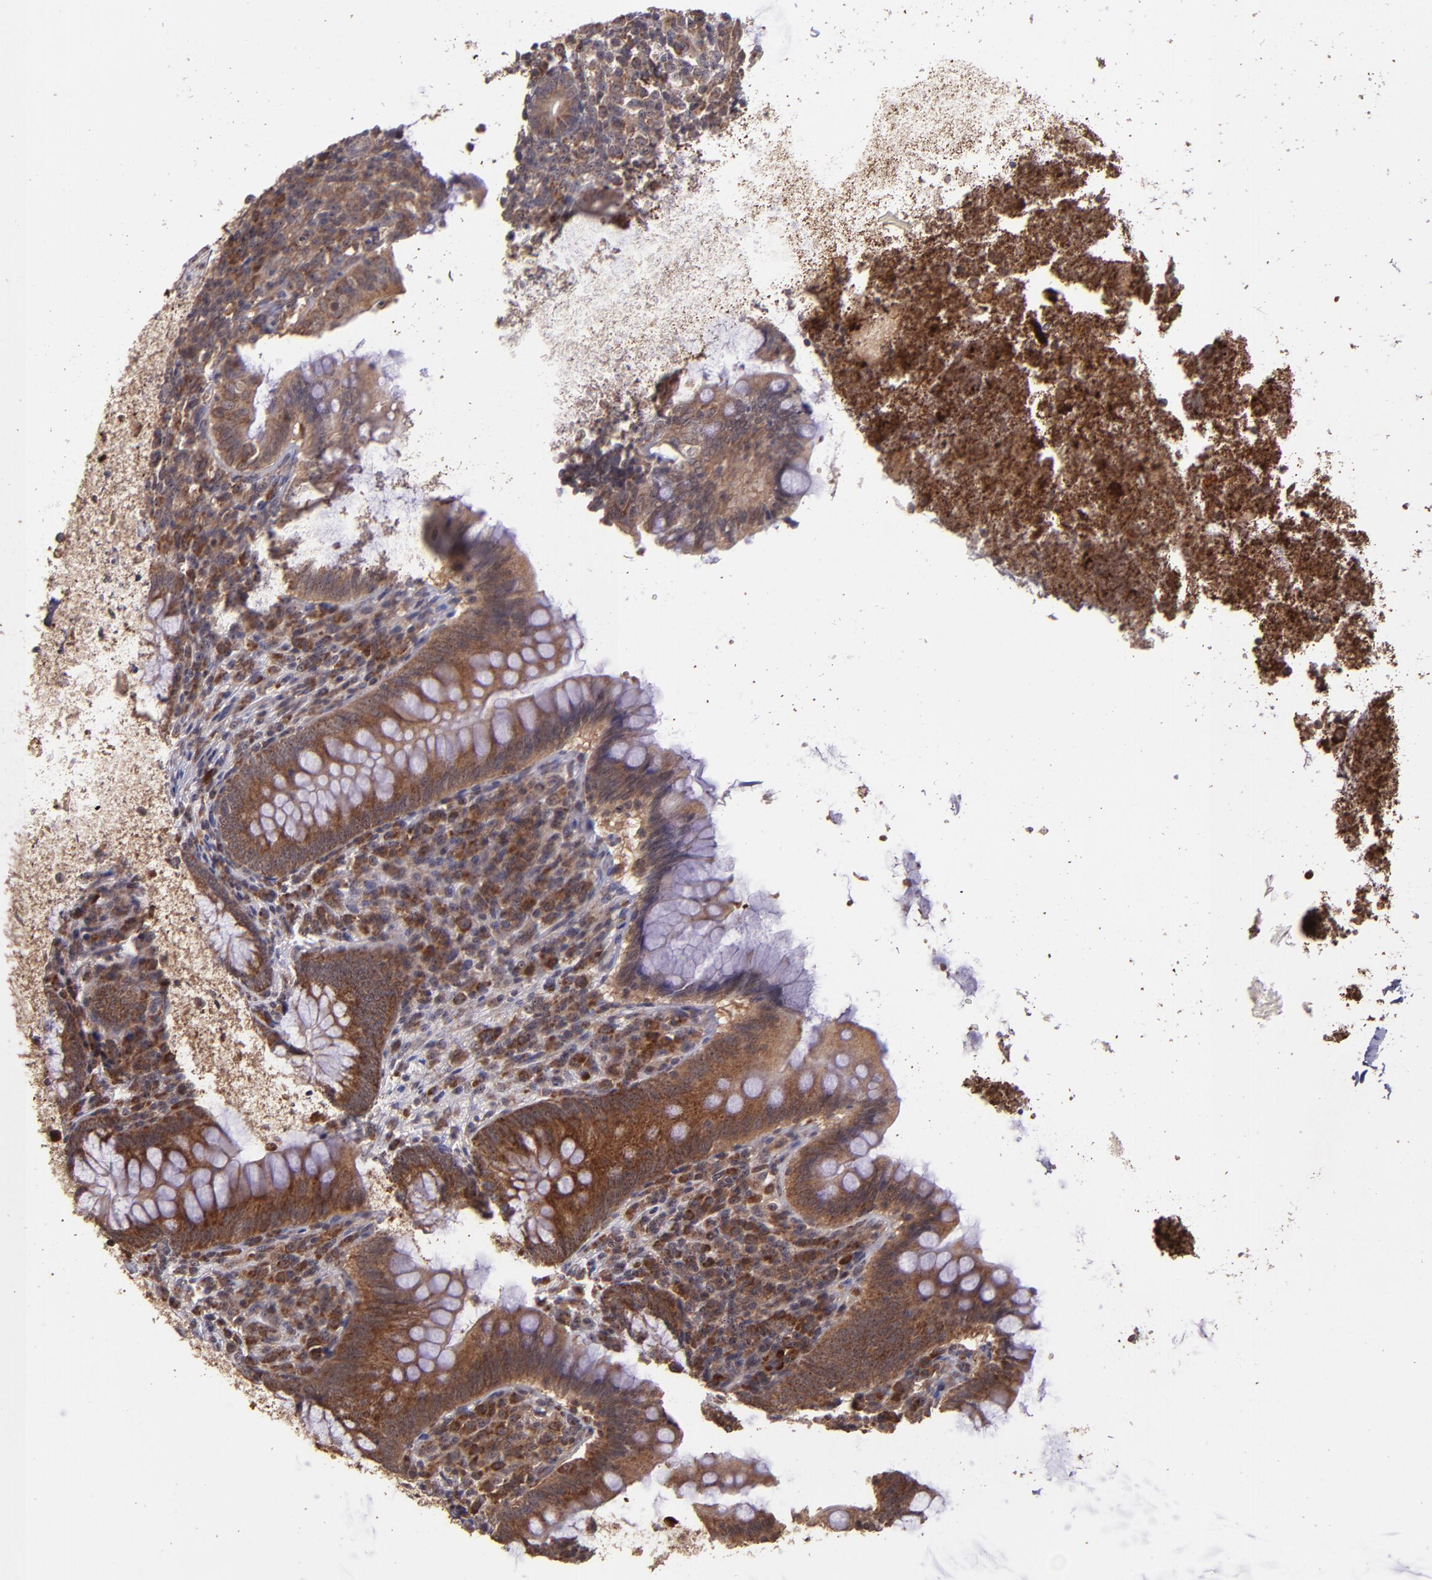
{"staining": {"intensity": "strong", "quantity": ">75%", "location": "cytoplasmic/membranous"}, "tissue": "appendix", "cell_type": "Glandular cells", "image_type": "normal", "snomed": [{"axis": "morphology", "description": "Normal tissue, NOS"}, {"axis": "topography", "description": "Appendix"}], "caption": "A histopathology image showing strong cytoplasmic/membranous positivity in about >75% of glandular cells in unremarkable appendix, as visualized by brown immunohistochemical staining.", "gene": "USP51", "patient": {"sex": "female", "age": 66}}